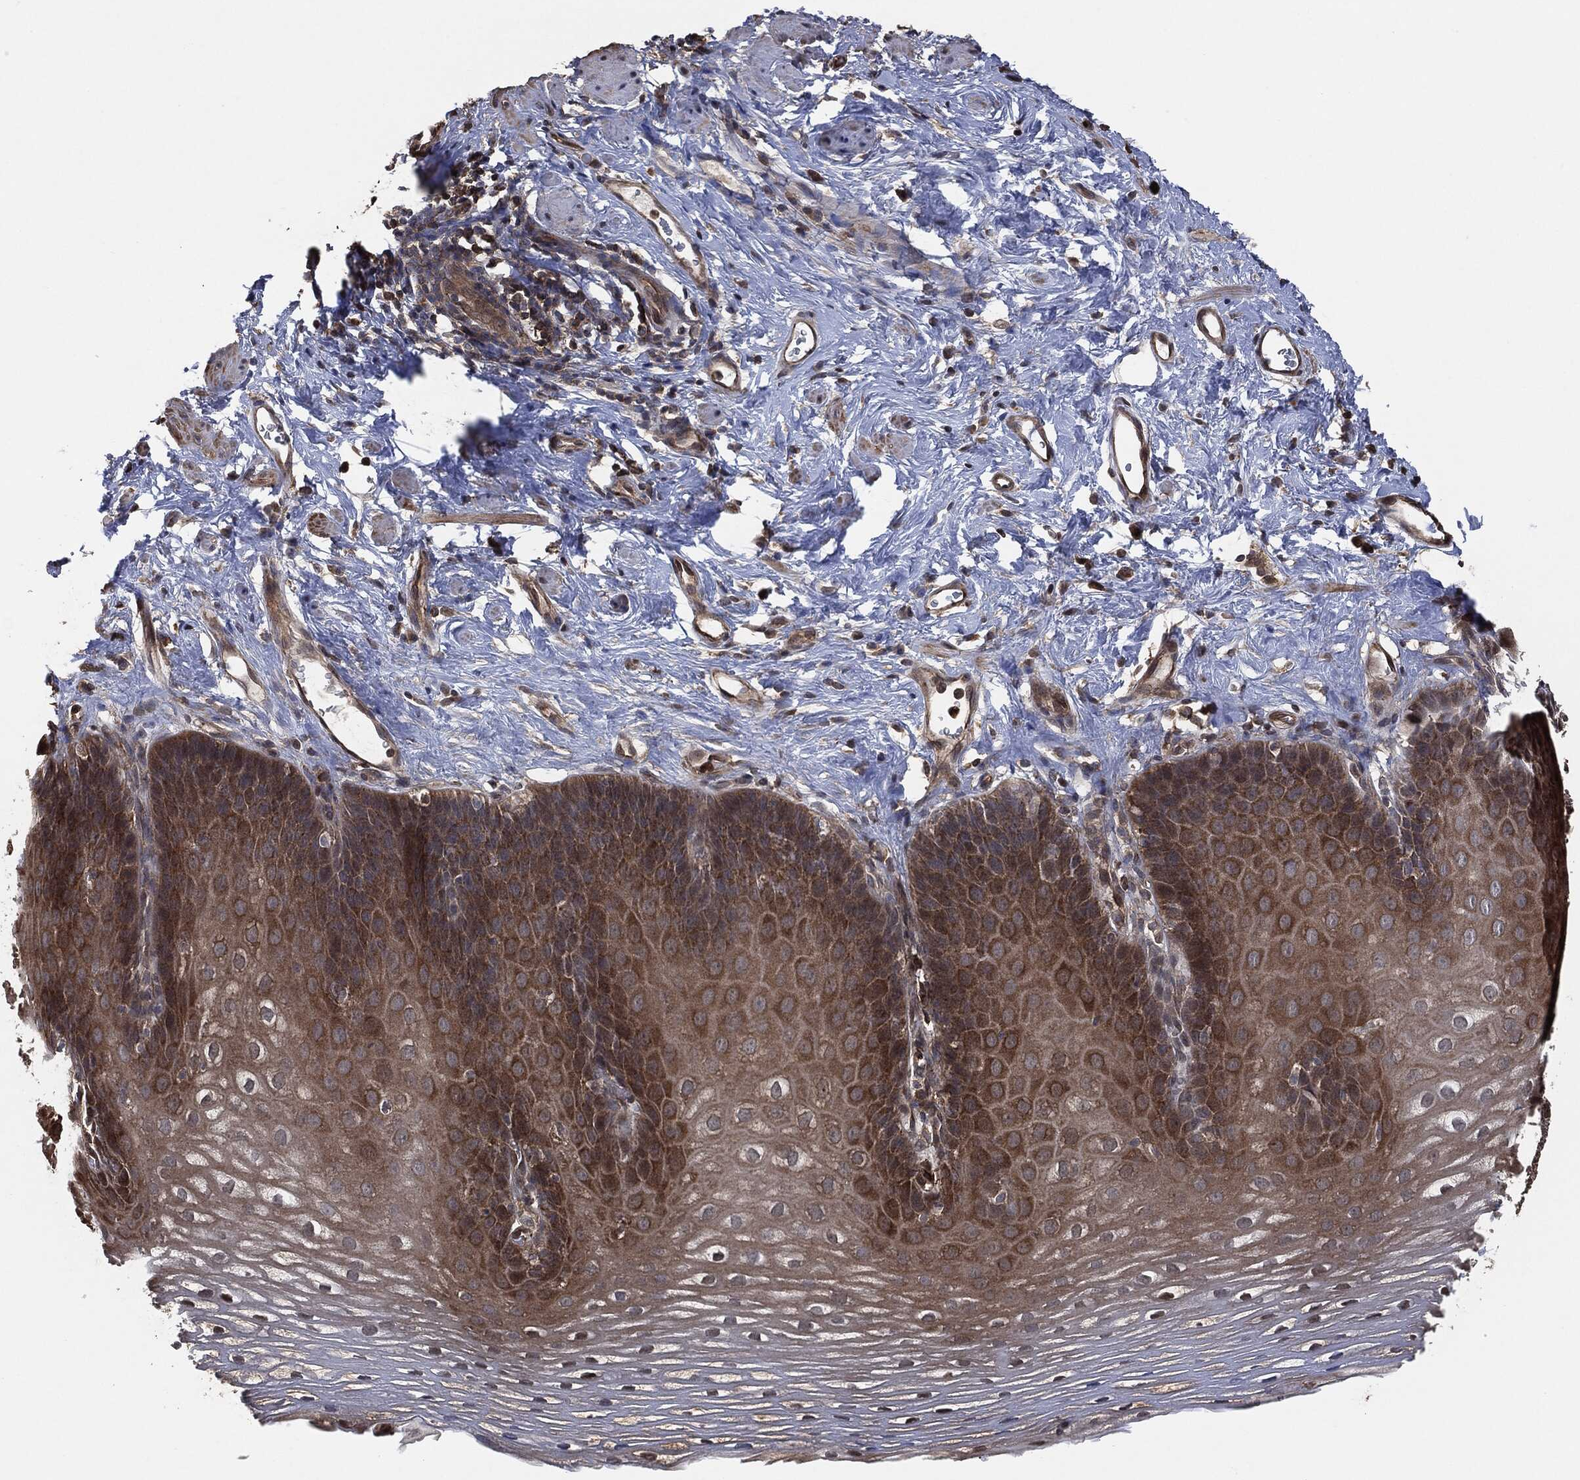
{"staining": {"intensity": "strong", "quantity": "25%-75%", "location": "cytoplasmic/membranous"}, "tissue": "esophagus", "cell_type": "Squamous epithelial cells", "image_type": "normal", "snomed": [{"axis": "morphology", "description": "Normal tissue, NOS"}, {"axis": "topography", "description": "Esophagus"}], "caption": "The histopathology image exhibits a brown stain indicating the presence of a protein in the cytoplasmic/membranous of squamous epithelial cells in esophagus. (DAB (3,3'-diaminobenzidine) IHC, brown staining for protein, blue staining for nuclei).", "gene": "TPT1", "patient": {"sex": "male", "age": 64}}